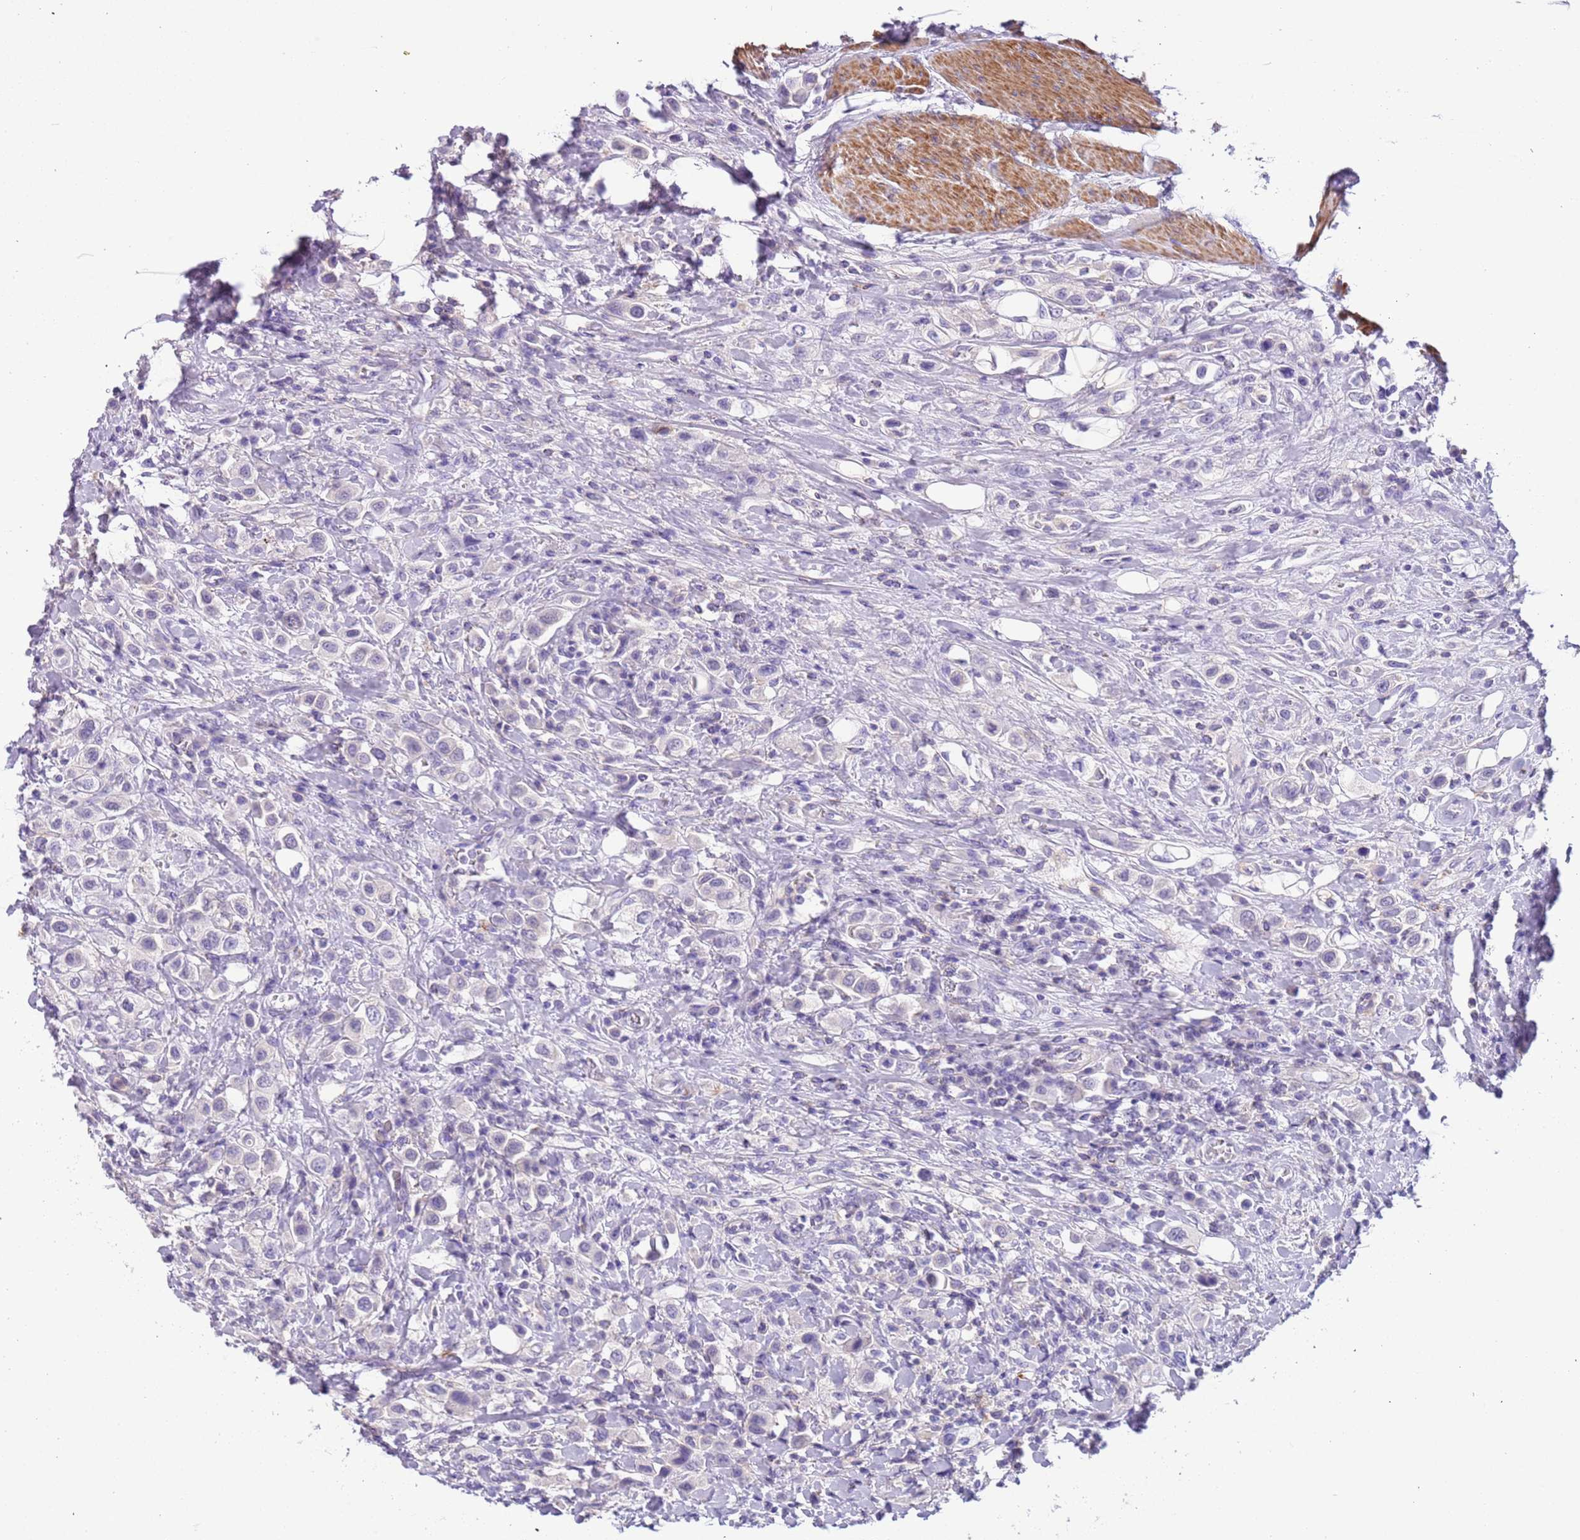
{"staining": {"intensity": "negative", "quantity": "none", "location": "none"}, "tissue": "urothelial cancer", "cell_type": "Tumor cells", "image_type": "cancer", "snomed": [{"axis": "morphology", "description": "Urothelial carcinoma, High grade"}, {"axis": "topography", "description": "Urinary bladder"}], "caption": "IHC histopathology image of neoplastic tissue: high-grade urothelial carcinoma stained with DAB (3,3'-diaminobenzidine) exhibits no significant protein positivity in tumor cells. The staining was performed using DAB to visualize the protein expression in brown, while the nuclei were stained in blue with hematoxylin (Magnification: 20x).", "gene": "PCGF2", "patient": {"sex": "male", "age": 50}}